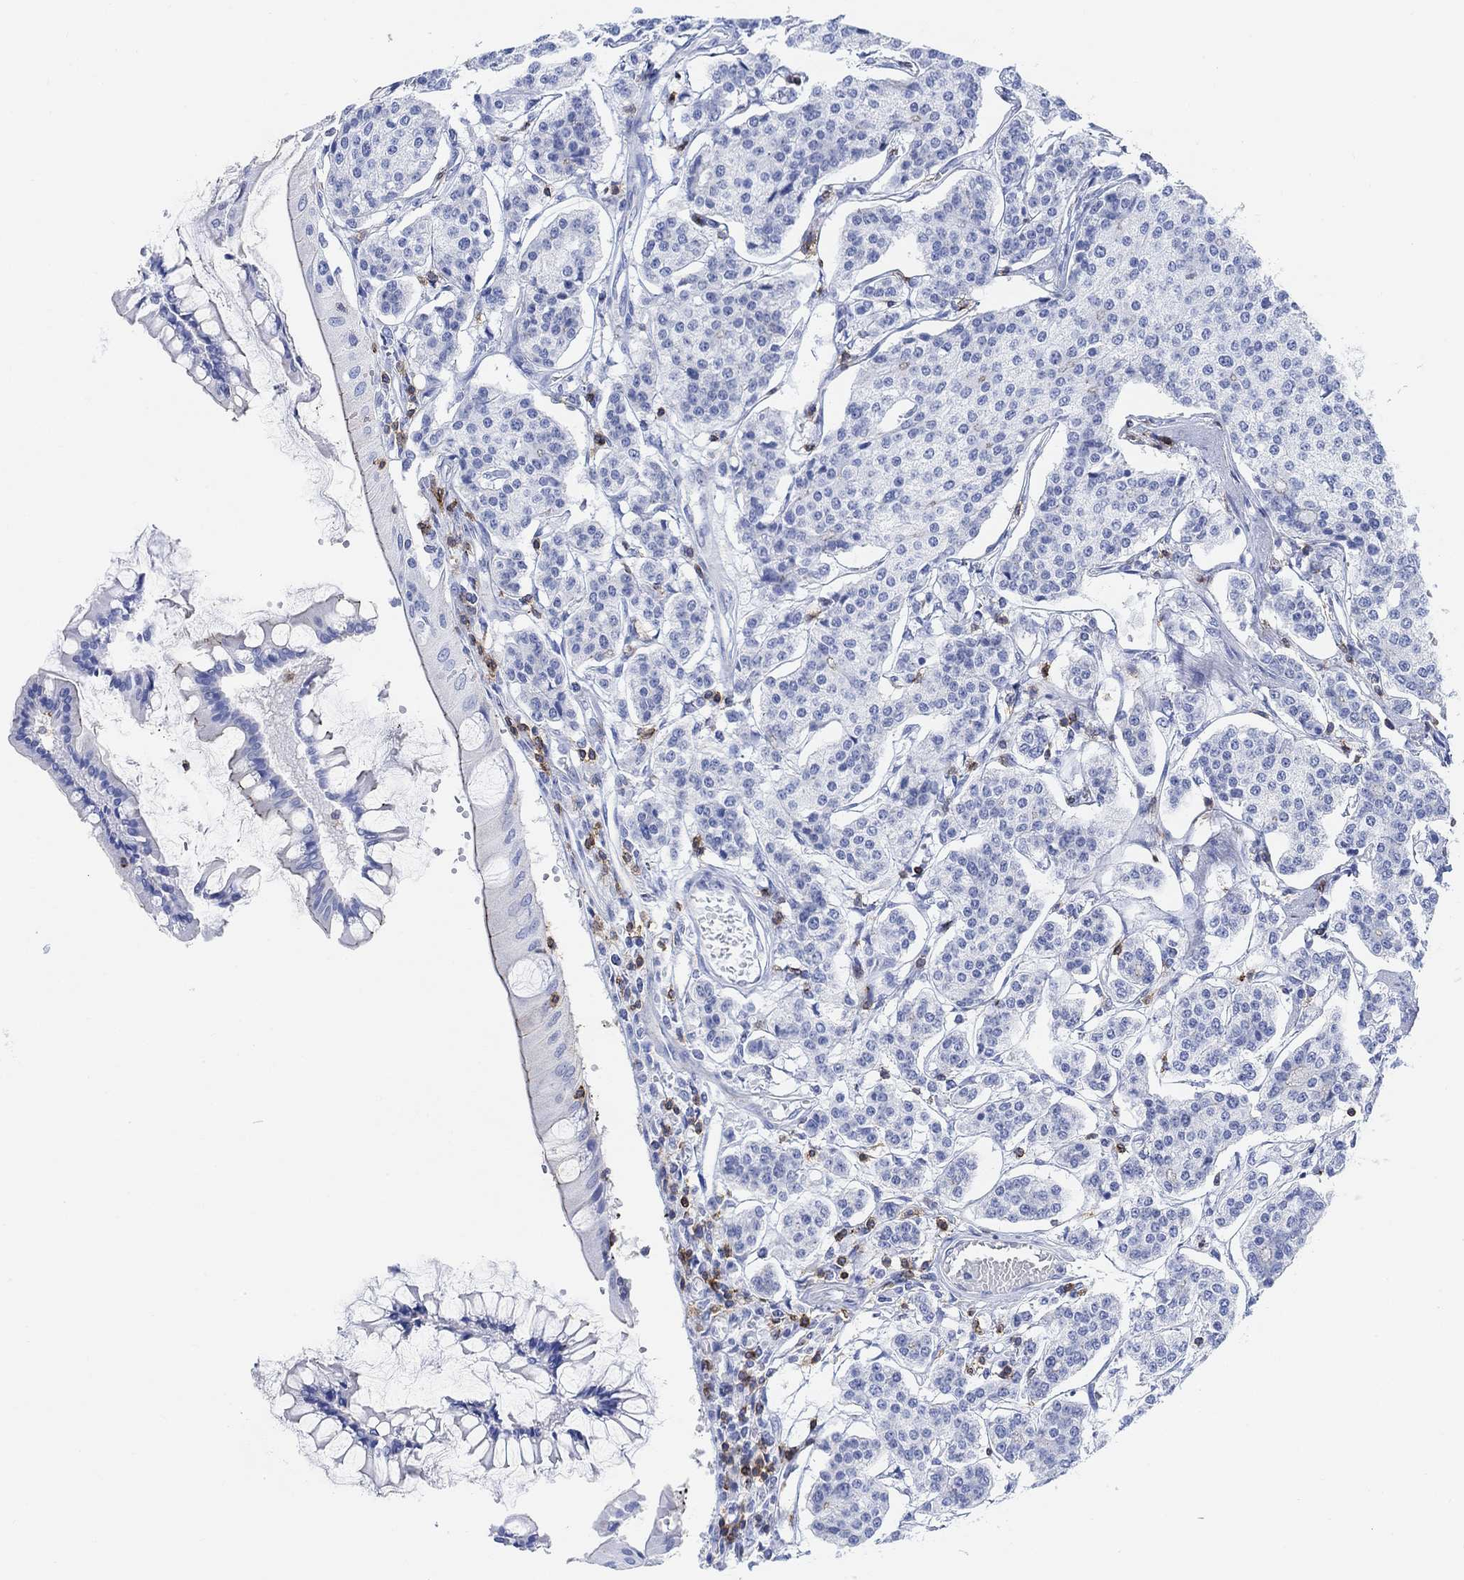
{"staining": {"intensity": "negative", "quantity": "none", "location": "none"}, "tissue": "carcinoid", "cell_type": "Tumor cells", "image_type": "cancer", "snomed": [{"axis": "morphology", "description": "Carcinoid, malignant, NOS"}, {"axis": "topography", "description": "Small intestine"}], "caption": "Immunohistochemical staining of human carcinoid demonstrates no significant positivity in tumor cells.", "gene": "GPR65", "patient": {"sex": "female", "age": 65}}